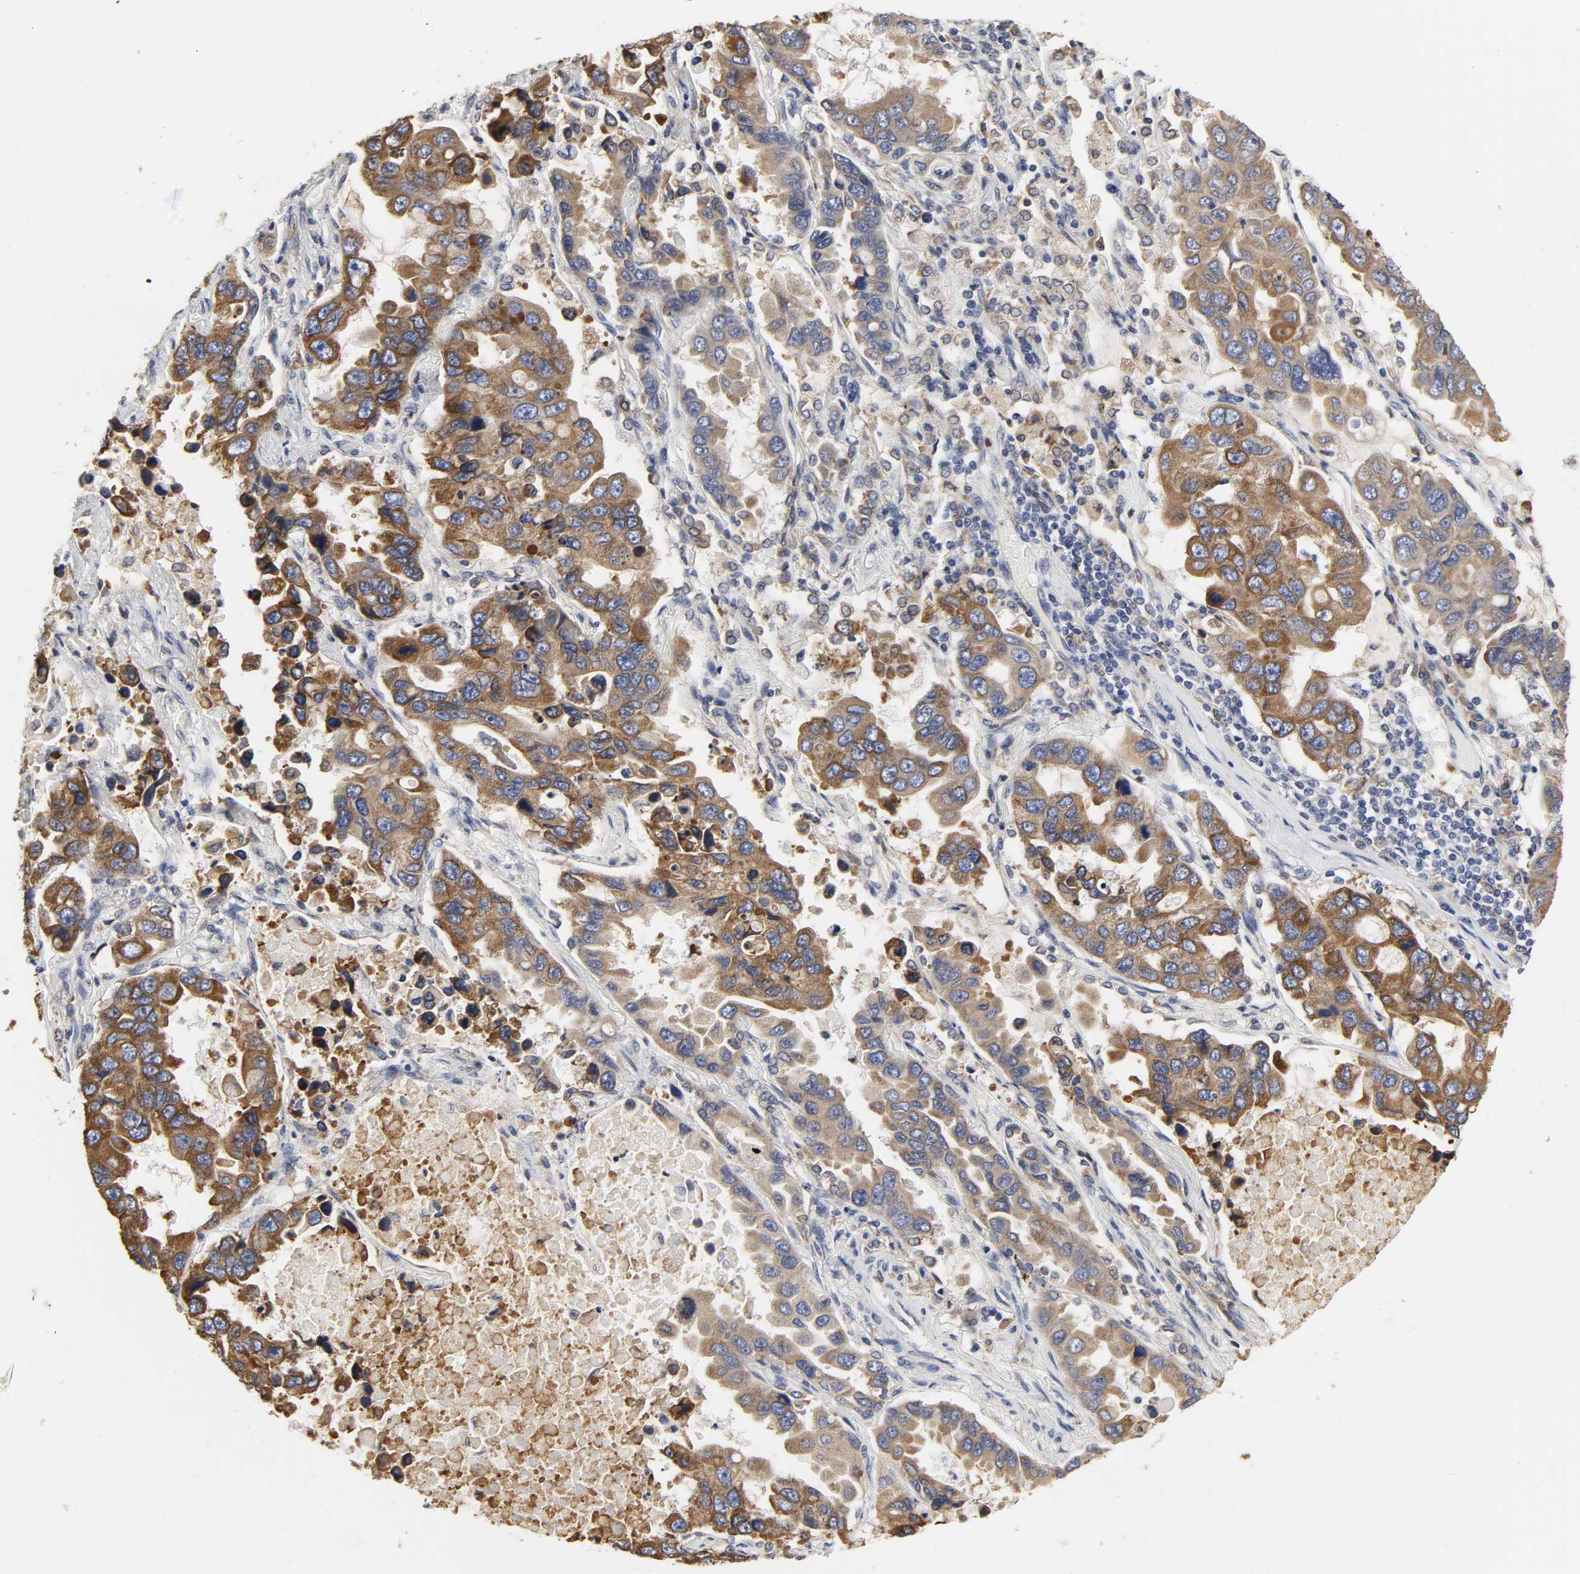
{"staining": {"intensity": "strong", "quantity": ">75%", "location": "cytoplasmic/membranous"}, "tissue": "lung cancer", "cell_type": "Tumor cells", "image_type": "cancer", "snomed": [{"axis": "morphology", "description": "Adenocarcinoma, NOS"}, {"axis": "topography", "description": "Lung"}], "caption": "Lung cancer stained for a protein reveals strong cytoplasmic/membranous positivity in tumor cells. The staining is performed using DAB (3,3'-diaminobenzidine) brown chromogen to label protein expression. The nuclei are counter-stained blue using hematoxylin.", "gene": "HCK", "patient": {"sex": "male", "age": 64}}